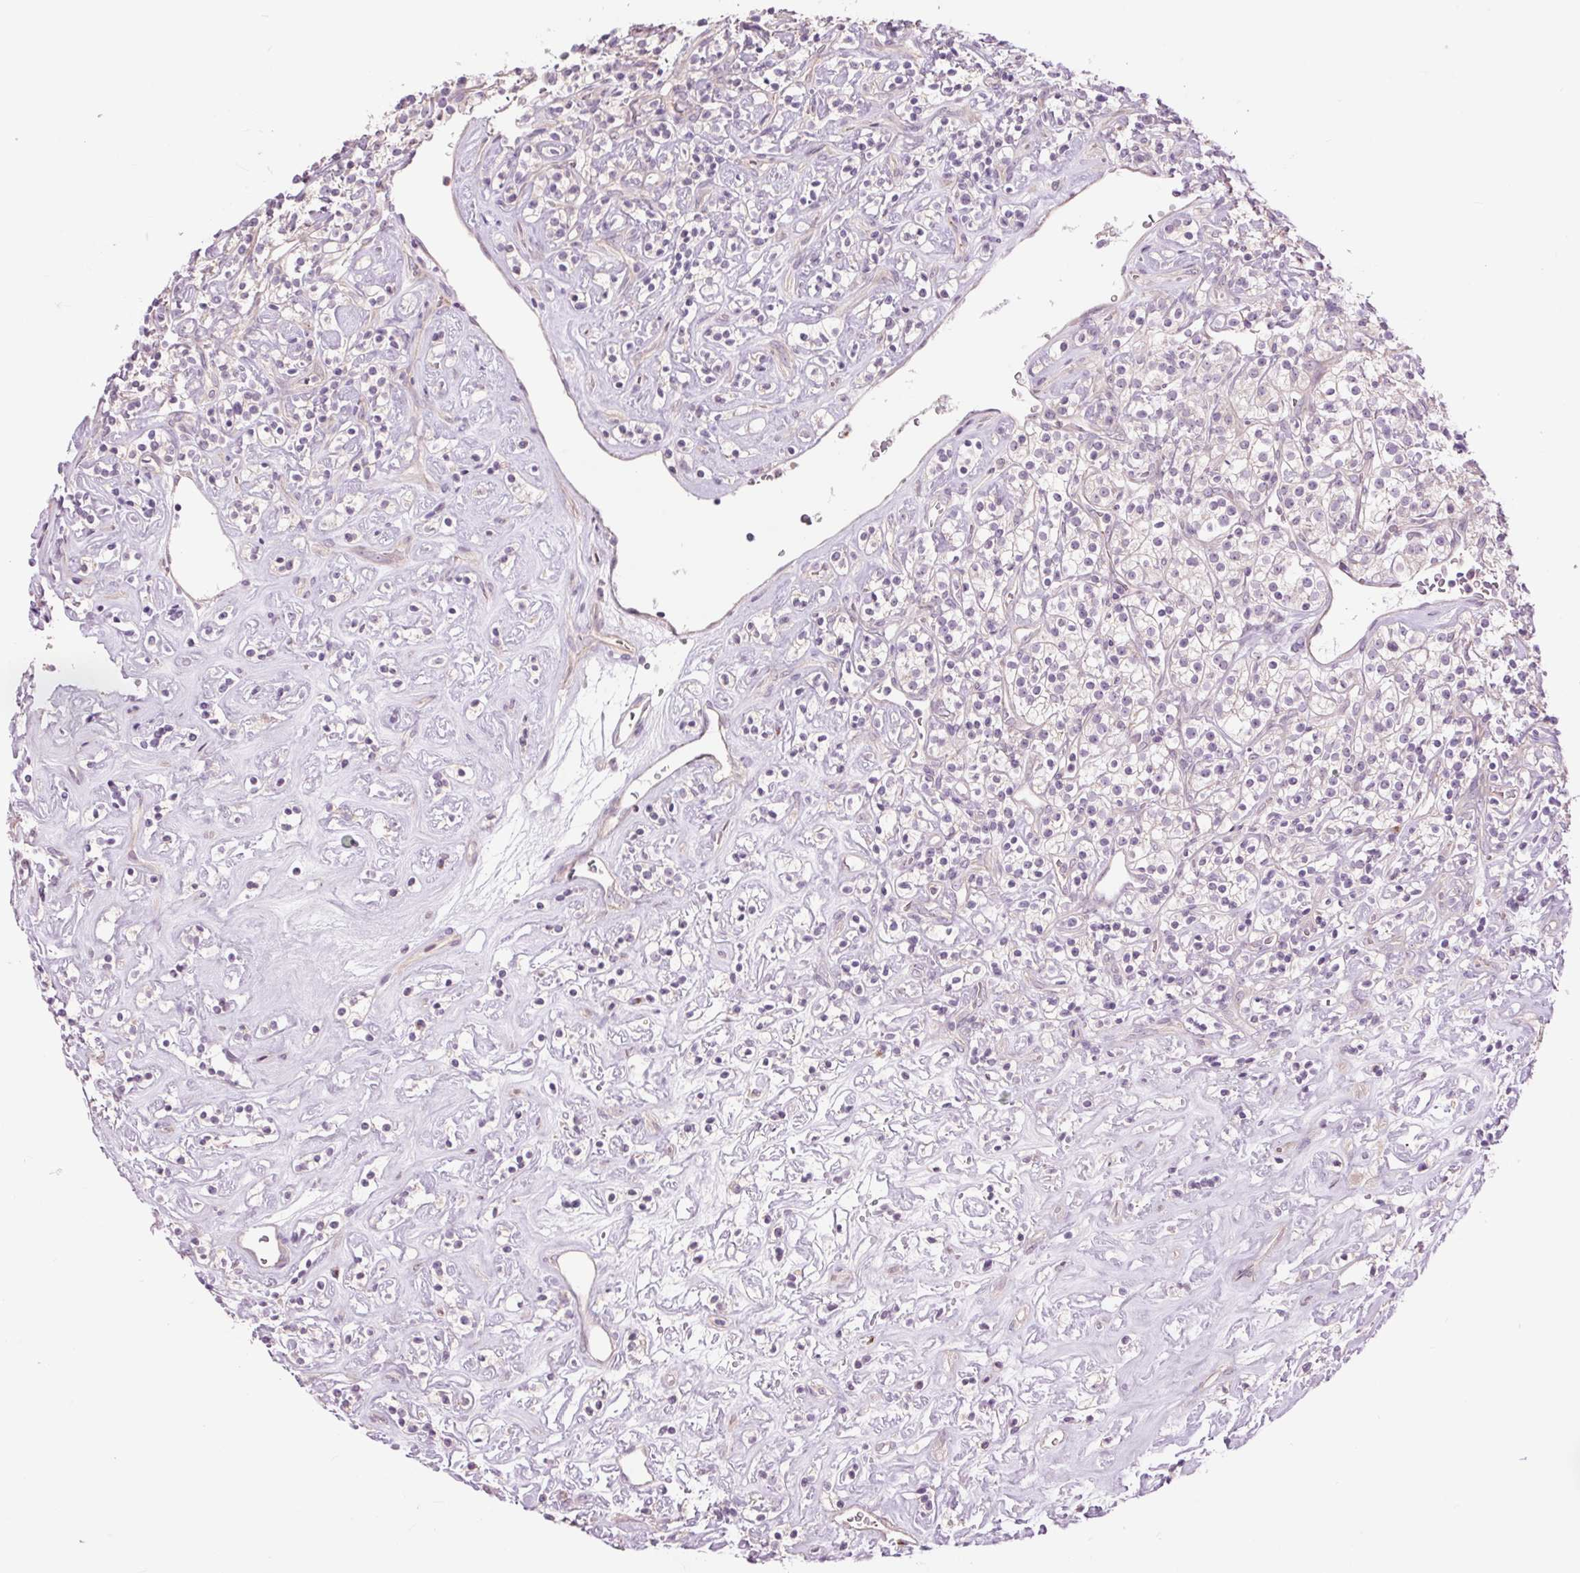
{"staining": {"intensity": "negative", "quantity": "none", "location": "none"}, "tissue": "renal cancer", "cell_type": "Tumor cells", "image_type": "cancer", "snomed": [{"axis": "morphology", "description": "Adenocarcinoma, NOS"}, {"axis": "topography", "description": "Kidney"}], "caption": "The micrograph displays no significant positivity in tumor cells of renal cancer.", "gene": "CTNNA3", "patient": {"sex": "male", "age": 77}}